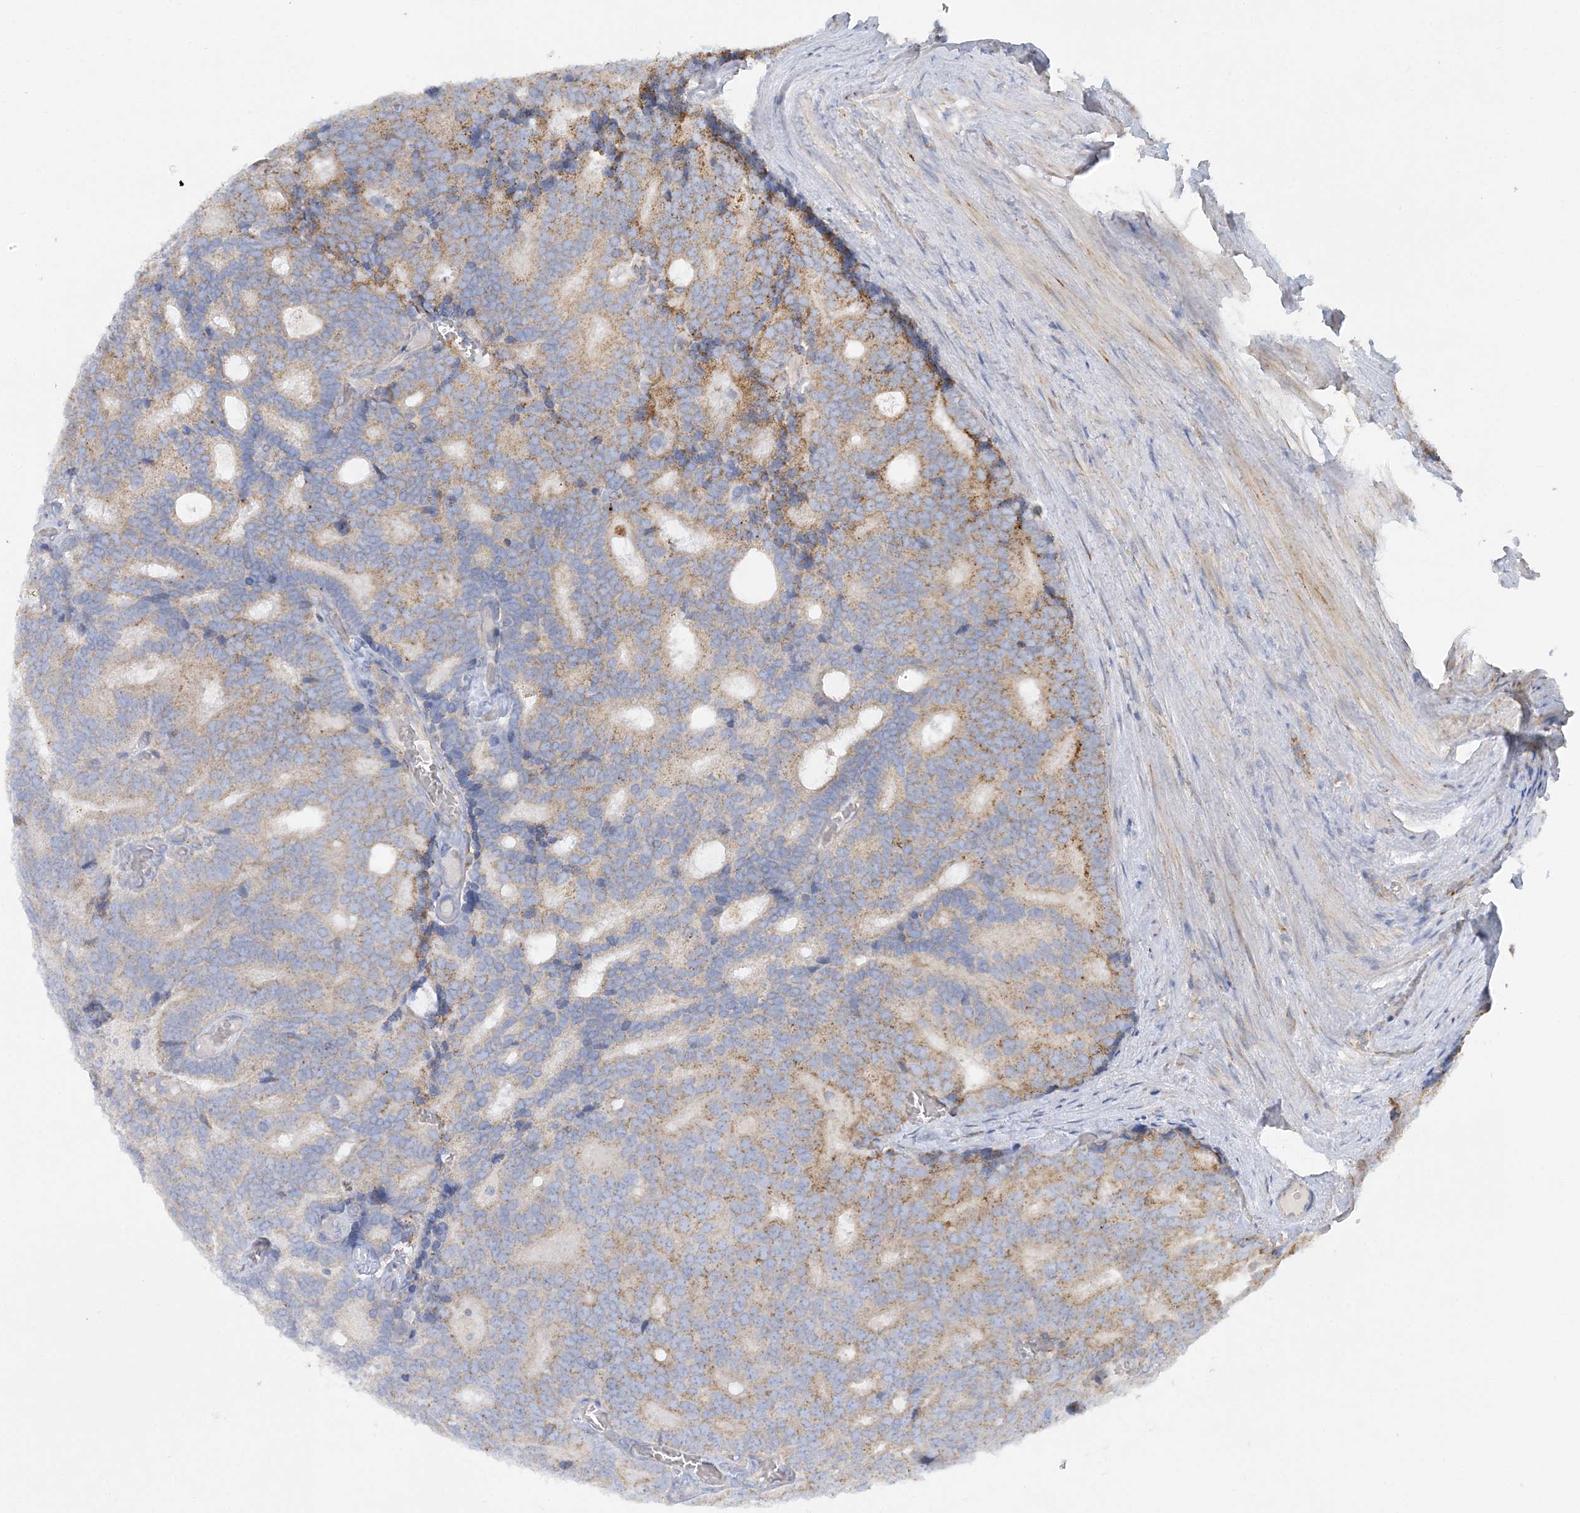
{"staining": {"intensity": "moderate", "quantity": "25%-75%", "location": "cytoplasmic/membranous"}, "tissue": "prostate cancer", "cell_type": "Tumor cells", "image_type": "cancer", "snomed": [{"axis": "morphology", "description": "Adenocarcinoma, Low grade"}, {"axis": "topography", "description": "Prostate"}], "caption": "Human low-grade adenocarcinoma (prostate) stained with a brown dye displays moderate cytoplasmic/membranous positive expression in about 25%-75% of tumor cells.", "gene": "TBC1D14", "patient": {"sex": "male", "age": 71}}